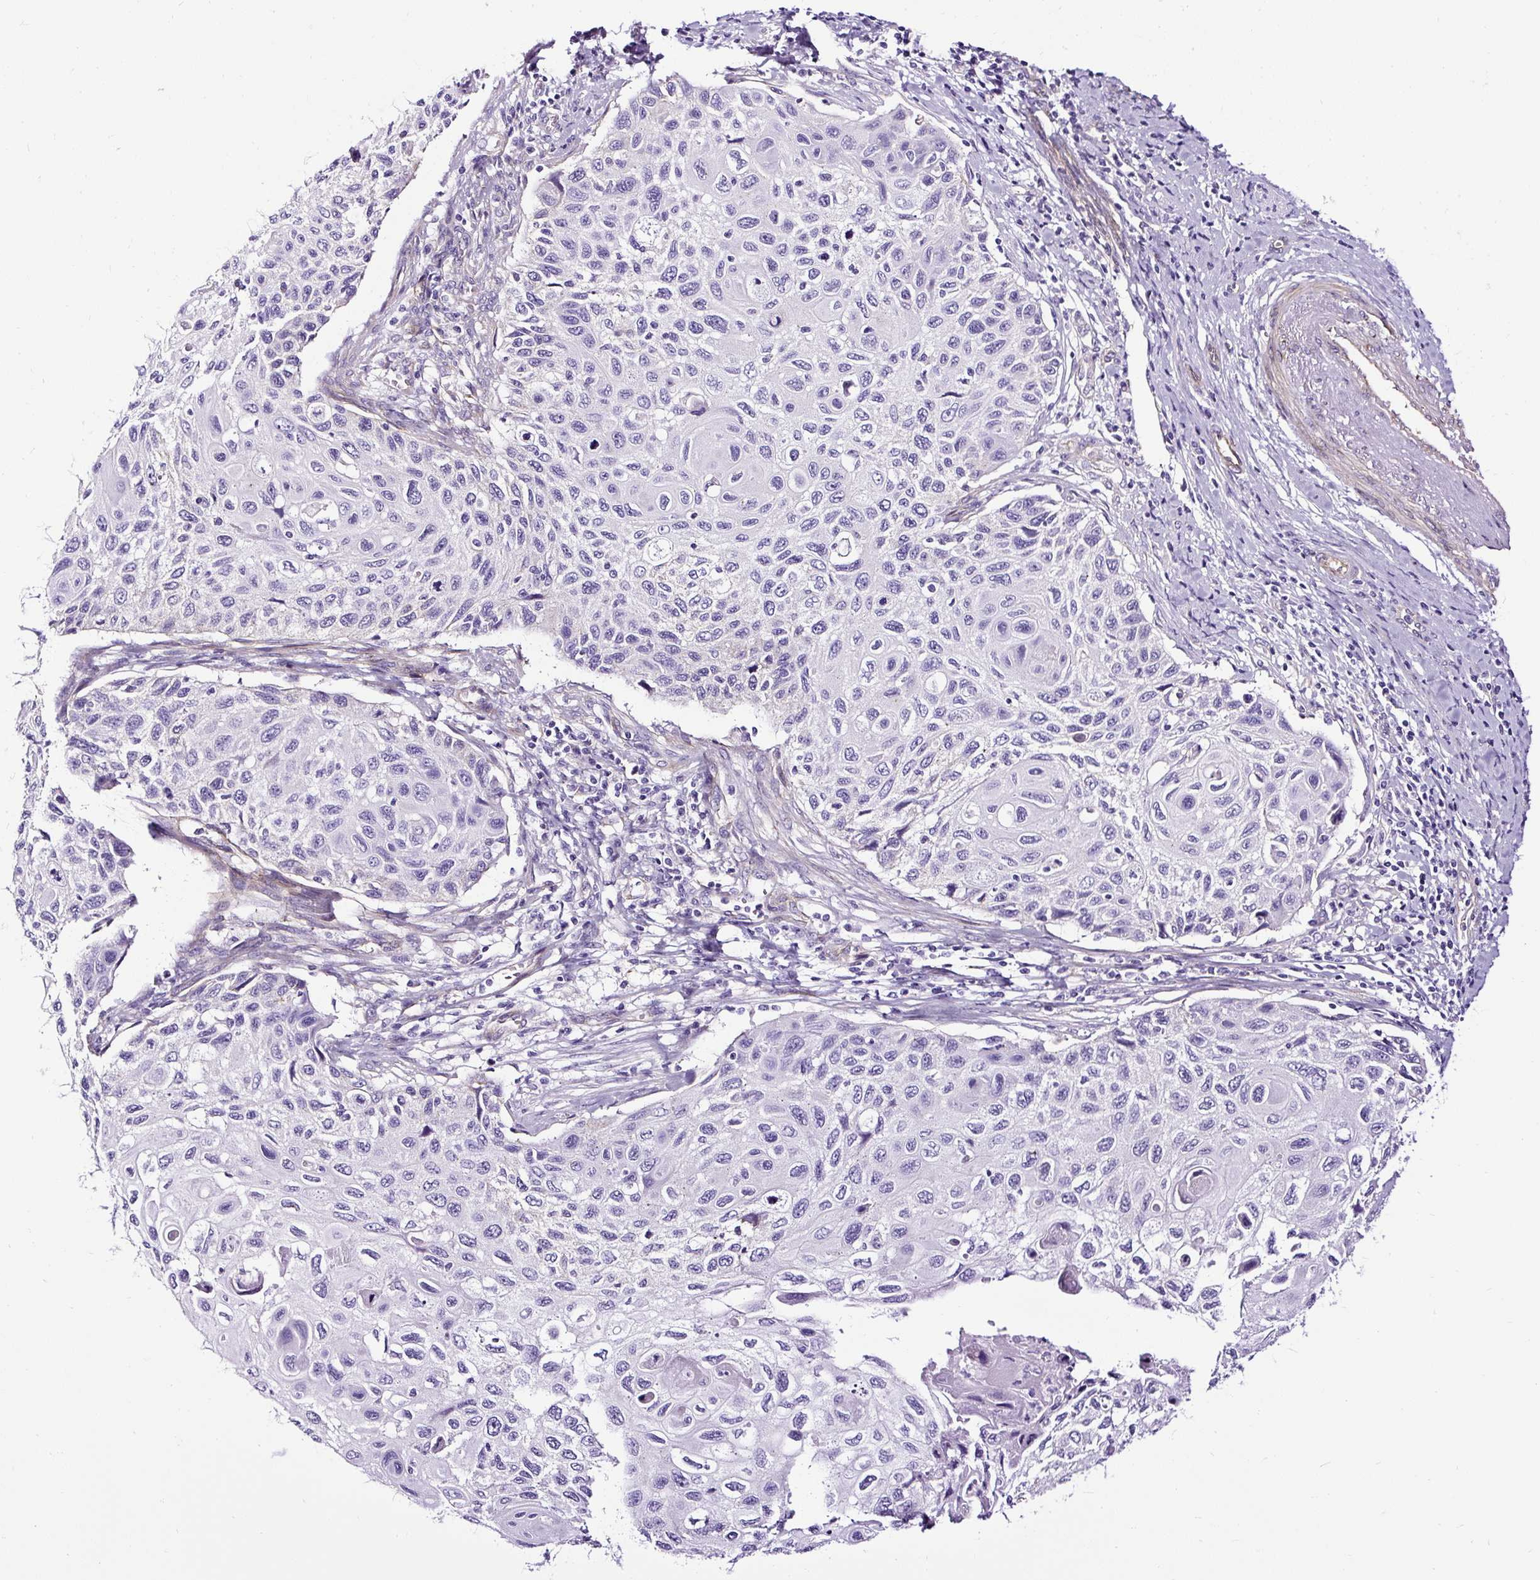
{"staining": {"intensity": "negative", "quantity": "none", "location": "none"}, "tissue": "cervical cancer", "cell_type": "Tumor cells", "image_type": "cancer", "snomed": [{"axis": "morphology", "description": "Squamous cell carcinoma, NOS"}, {"axis": "topography", "description": "Cervix"}], "caption": "The photomicrograph demonstrates no significant expression in tumor cells of squamous cell carcinoma (cervical).", "gene": "SLC7A8", "patient": {"sex": "female", "age": 70}}